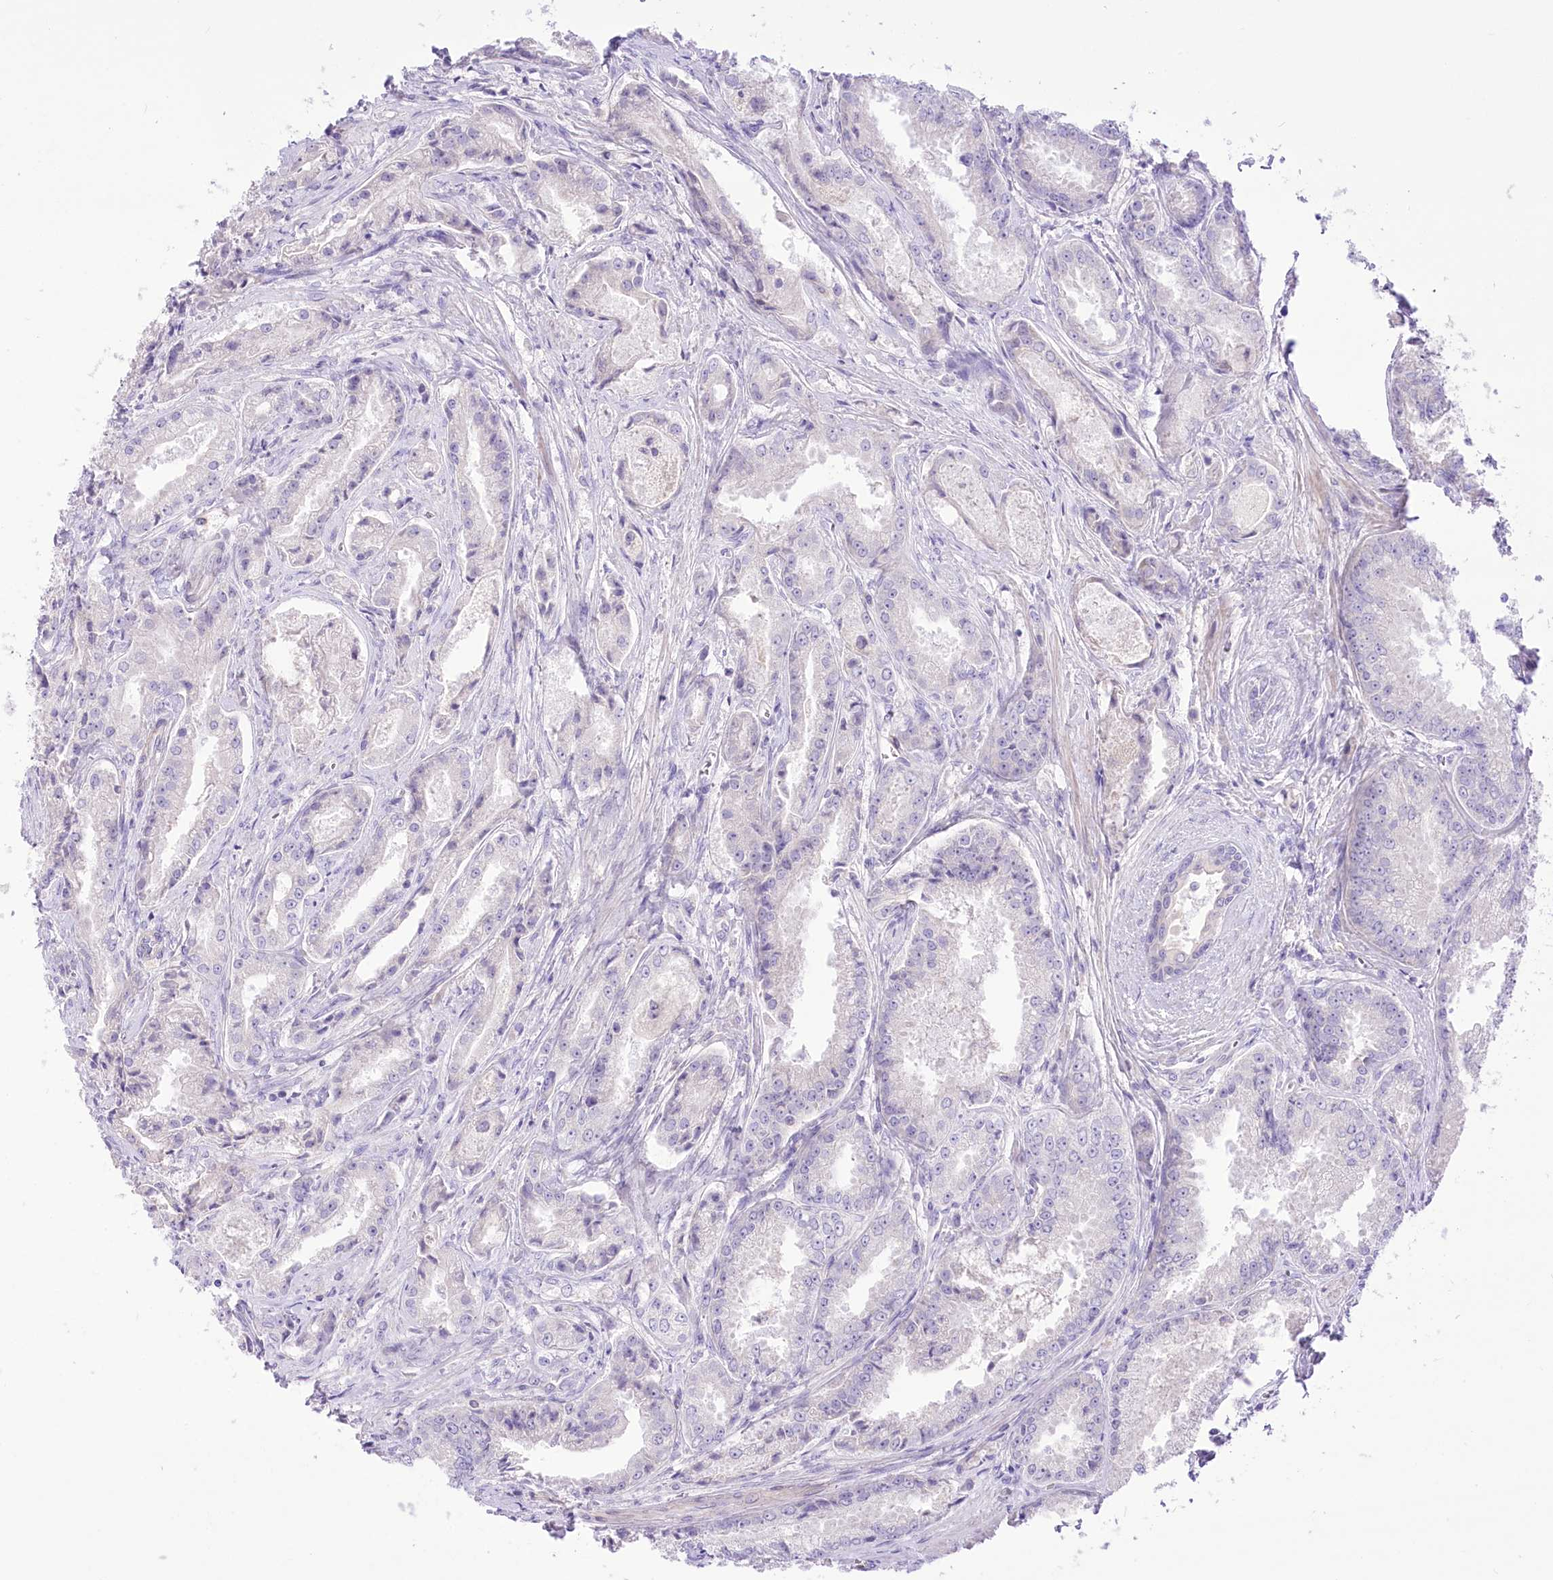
{"staining": {"intensity": "negative", "quantity": "none", "location": "none"}, "tissue": "prostate cancer", "cell_type": "Tumor cells", "image_type": "cancer", "snomed": [{"axis": "morphology", "description": "Adenocarcinoma, High grade"}, {"axis": "topography", "description": "Prostate"}], "caption": "This histopathology image is of prostate cancer stained with immunohistochemistry (IHC) to label a protein in brown with the nuclei are counter-stained blue. There is no positivity in tumor cells. The staining is performed using DAB brown chromogen with nuclei counter-stained in using hematoxylin.", "gene": "HELT", "patient": {"sex": "male", "age": 72}}